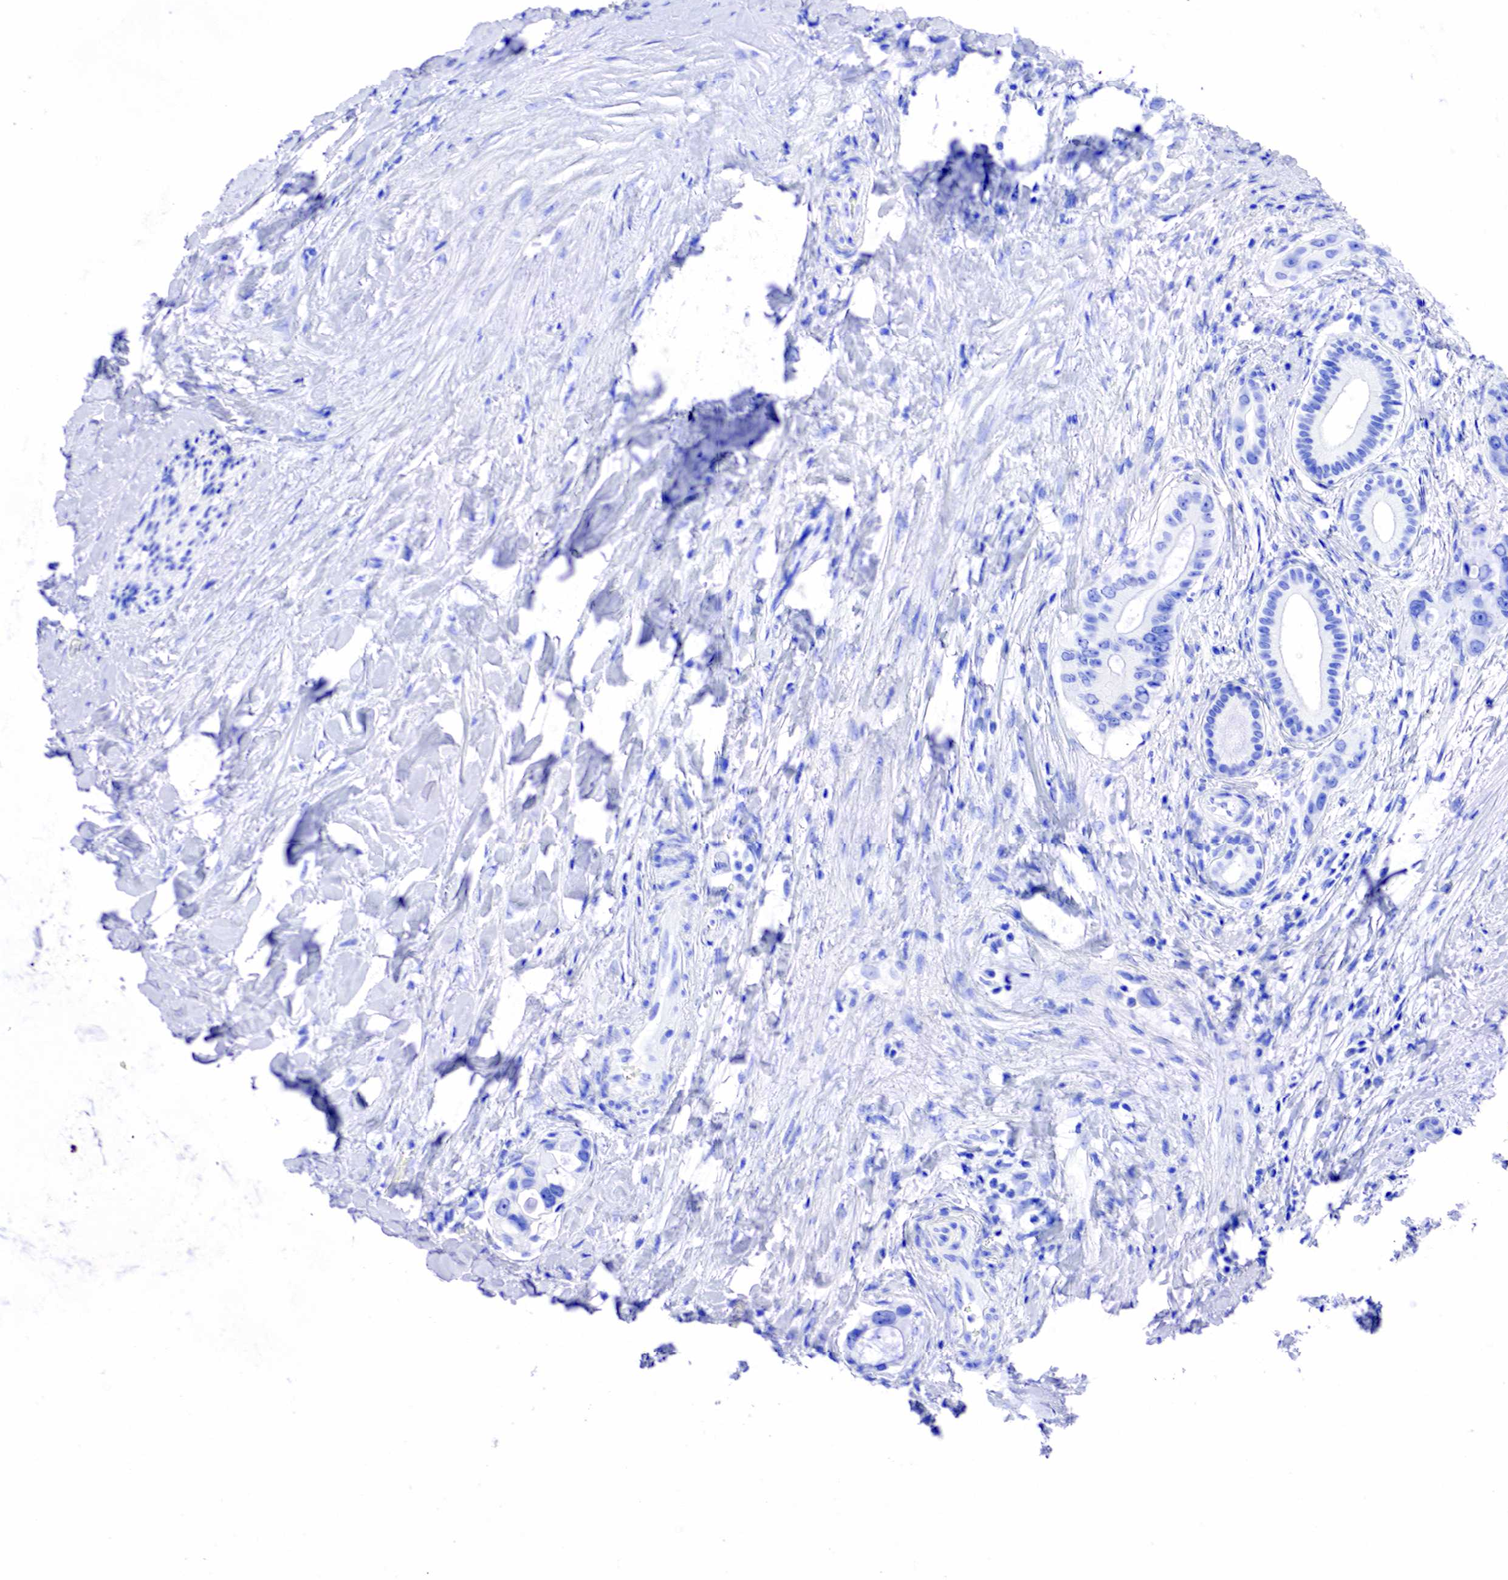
{"staining": {"intensity": "negative", "quantity": "none", "location": "none"}, "tissue": "liver cancer", "cell_type": "Tumor cells", "image_type": "cancer", "snomed": [{"axis": "morphology", "description": "Cholangiocarcinoma"}, {"axis": "topography", "description": "Liver"}], "caption": "A histopathology image of liver cholangiocarcinoma stained for a protein displays no brown staining in tumor cells.", "gene": "KLK3", "patient": {"sex": "female", "age": 65}}